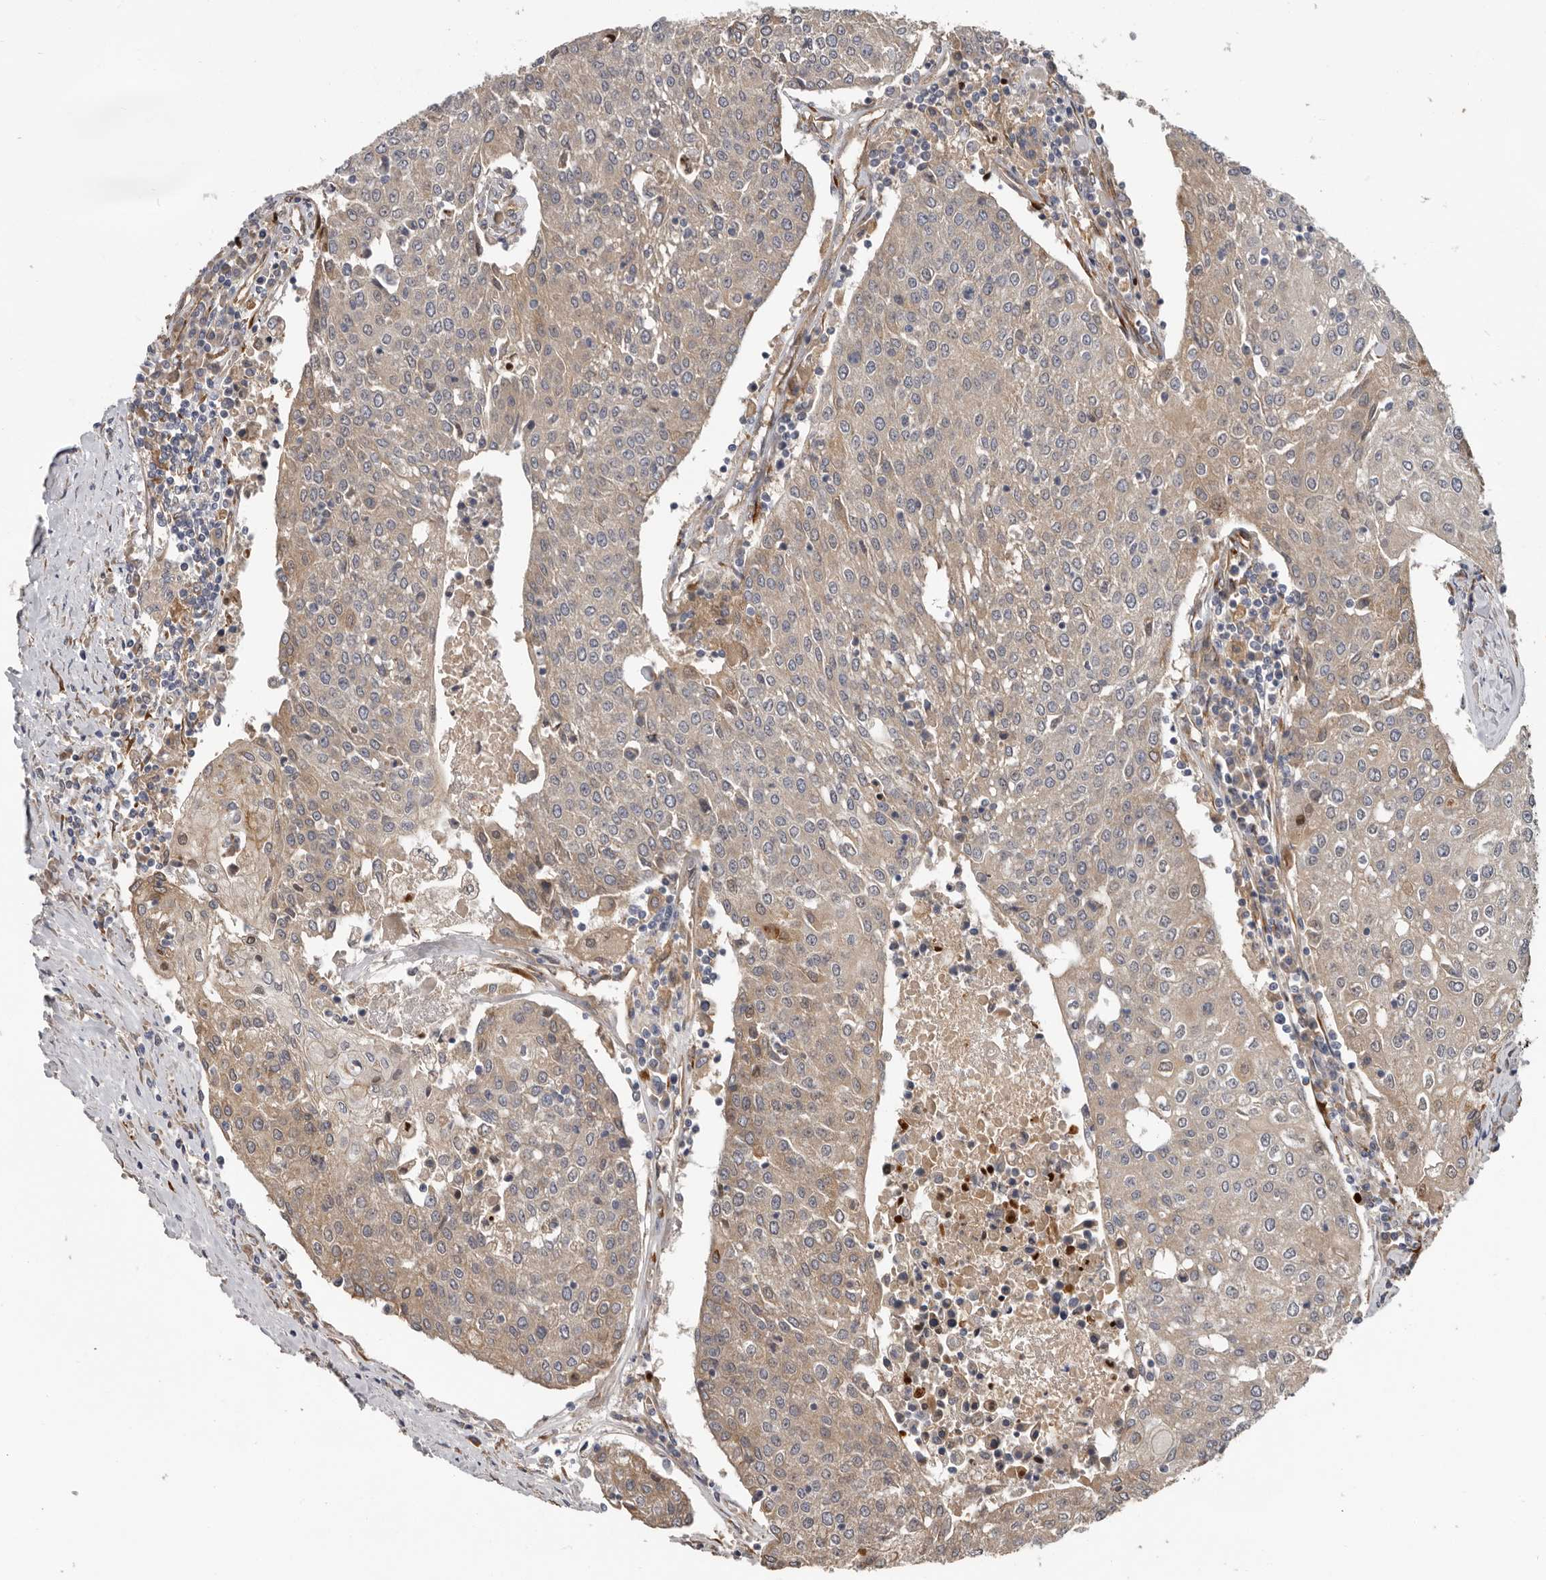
{"staining": {"intensity": "weak", "quantity": ">75%", "location": "cytoplasmic/membranous"}, "tissue": "urothelial cancer", "cell_type": "Tumor cells", "image_type": "cancer", "snomed": [{"axis": "morphology", "description": "Urothelial carcinoma, High grade"}, {"axis": "topography", "description": "Urinary bladder"}], "caption": "A brown stain labels weak cytoplasmic/membranous staining of a protein in urothelial carcinoma (high-grade) tumor cells.", "gene": "MTF1", "patient": {"sex": "female", "age": 85}}